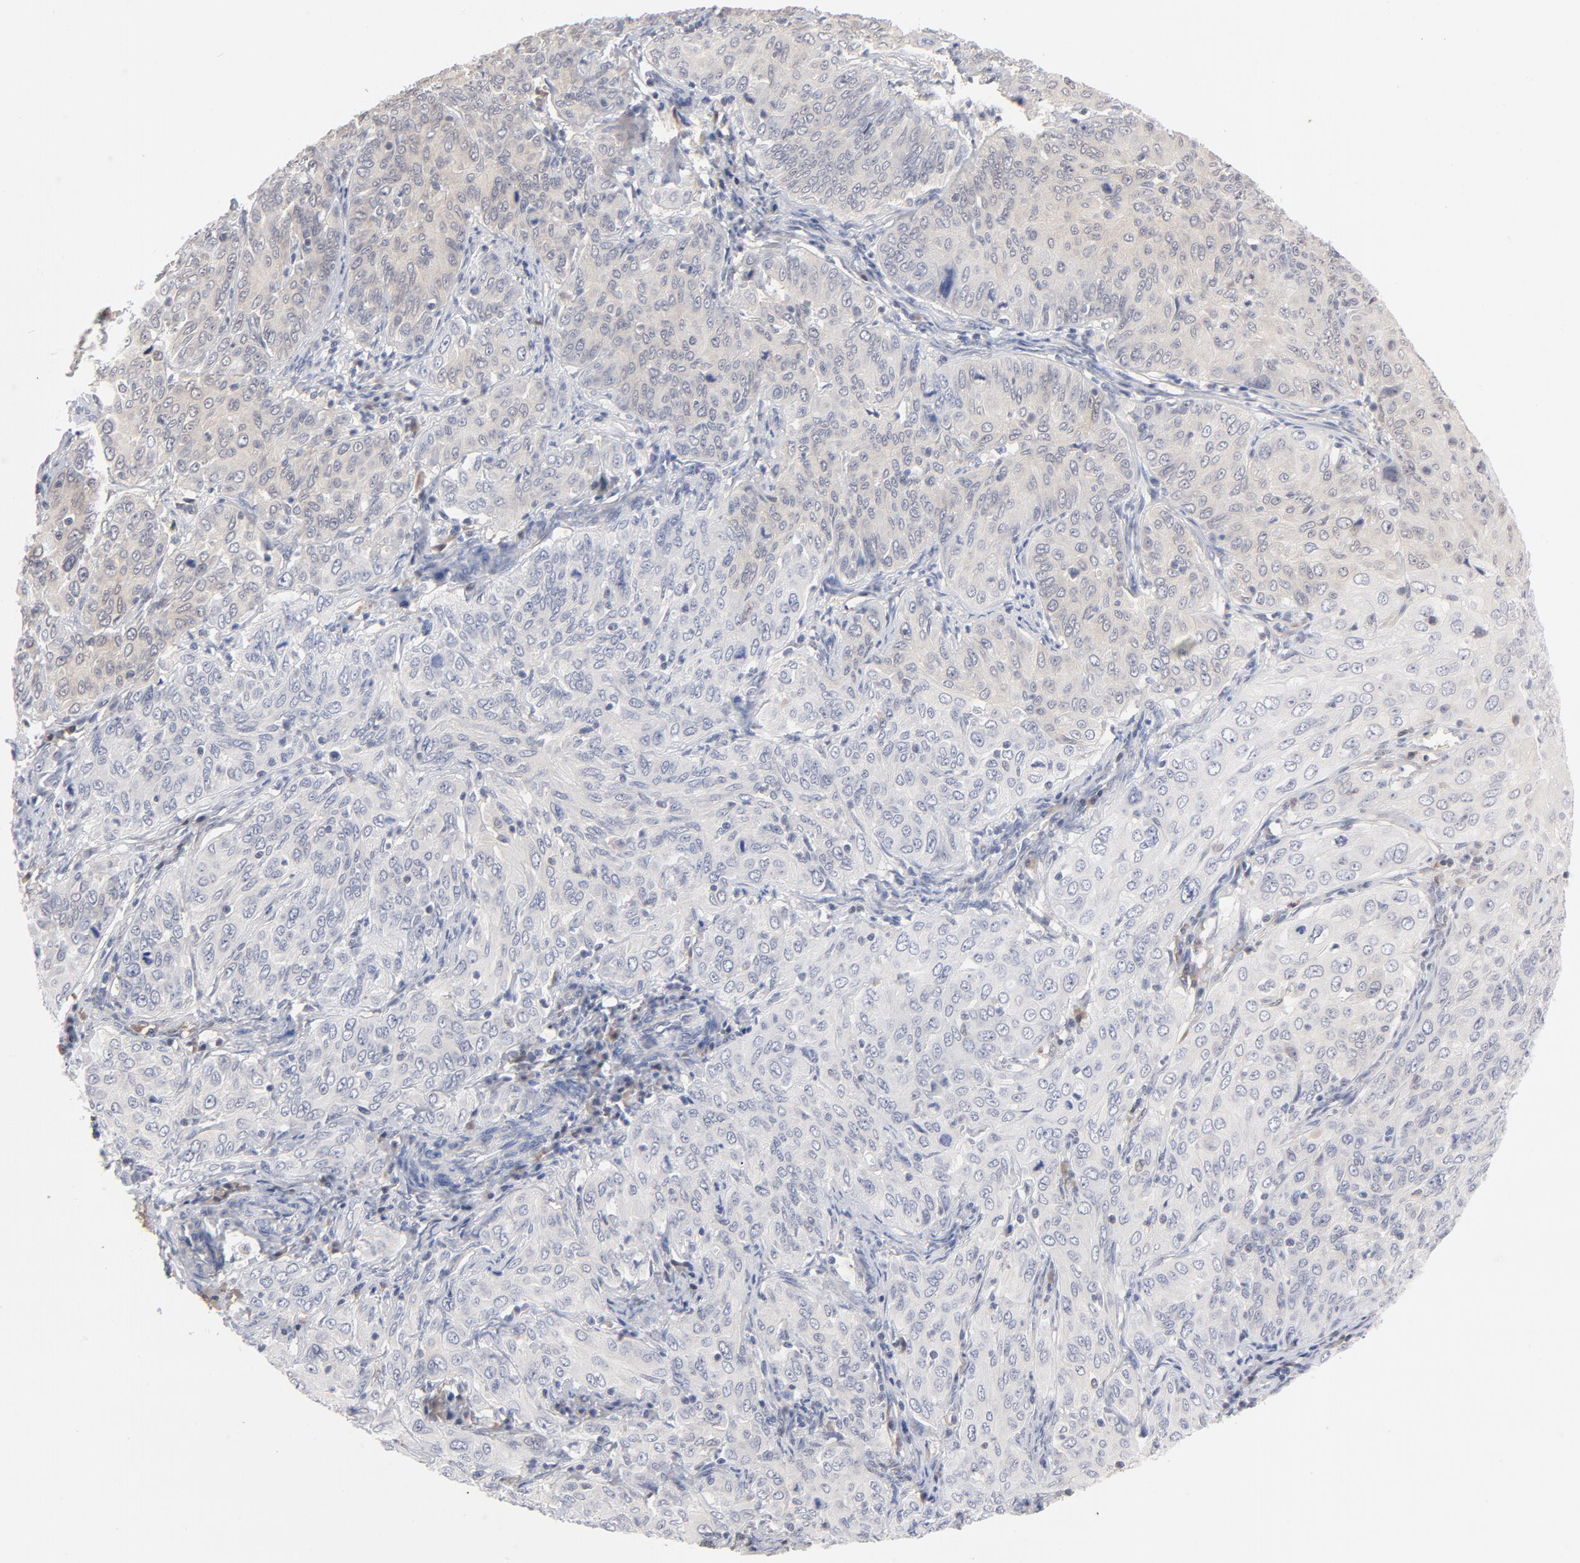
{"staining": {"intensity": "weak", "quantity": "<25%", "location": "cytoplasmic/membranous"}, "tissue": "cervical cancer", "cell_type": "Tumor cells", "image_type": "cancer", "snomed": [{"axis": "morphology", "description": "Squamous cell carcinoma, NOS"}, {"axis": "topography", "description": "Cervix"}], "caption": "The image displays no significant staining in tumor cells of cervical cancer.", "gene": "MIF", "patient": {"sex": "female", "age": 38}}